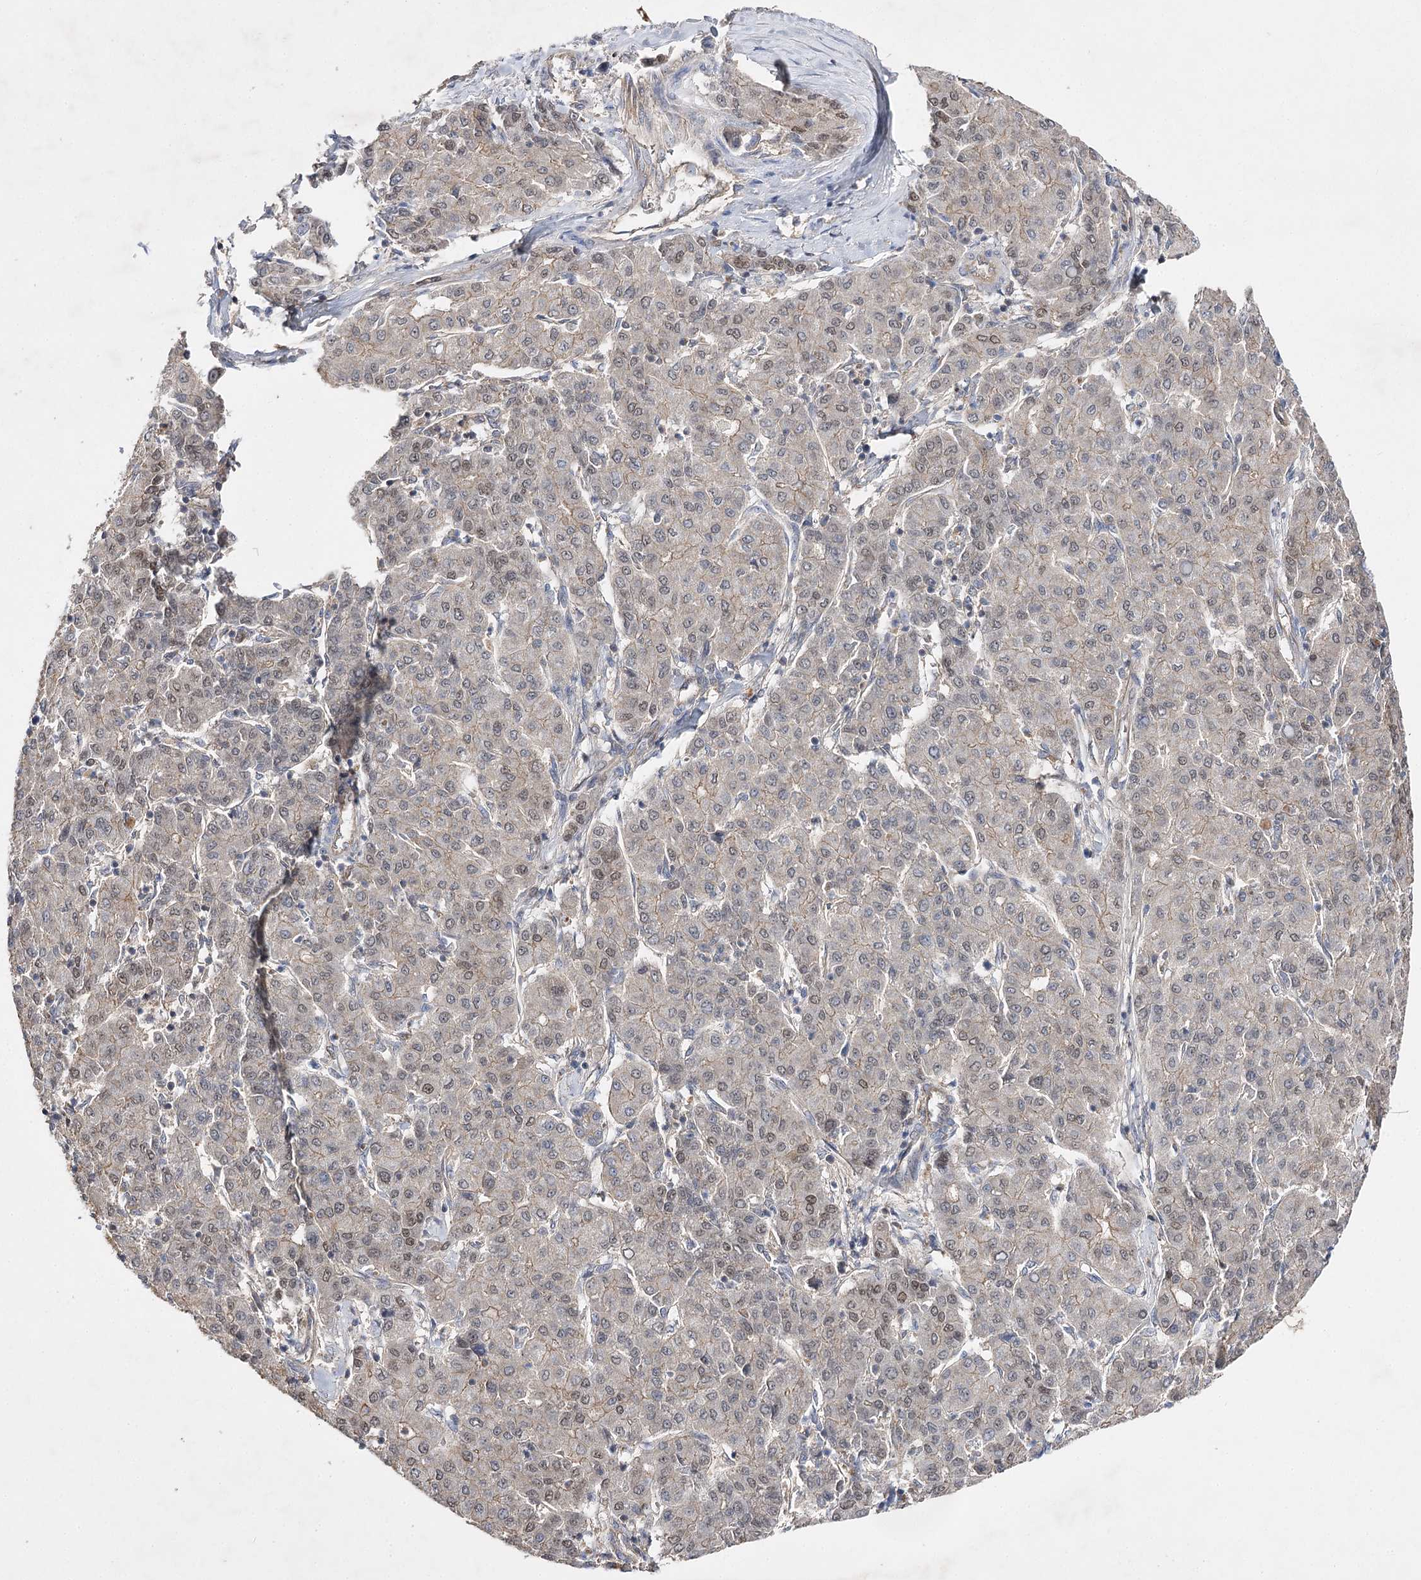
{"staining": {"intensity": "moderate", "quantity": "<25%", "location": "nuclear"}, "tissue": "liver cancer", "cell_type": "Tumor cells", "image_type": "cancer", "snomed": [{"axis": "morphology", "description": "Carcinoma, Hepatocellular, NOS"}, {"axis": "topography", "description": "Liver"}], "caption": "A histopathology image of liver cancer (hepatocellular carcinoma) stained for a protein reveals moderate nuclear brown staining in tumor cells.", "gene": "BCR", "patient": {"sex": "male", "age": 65}}